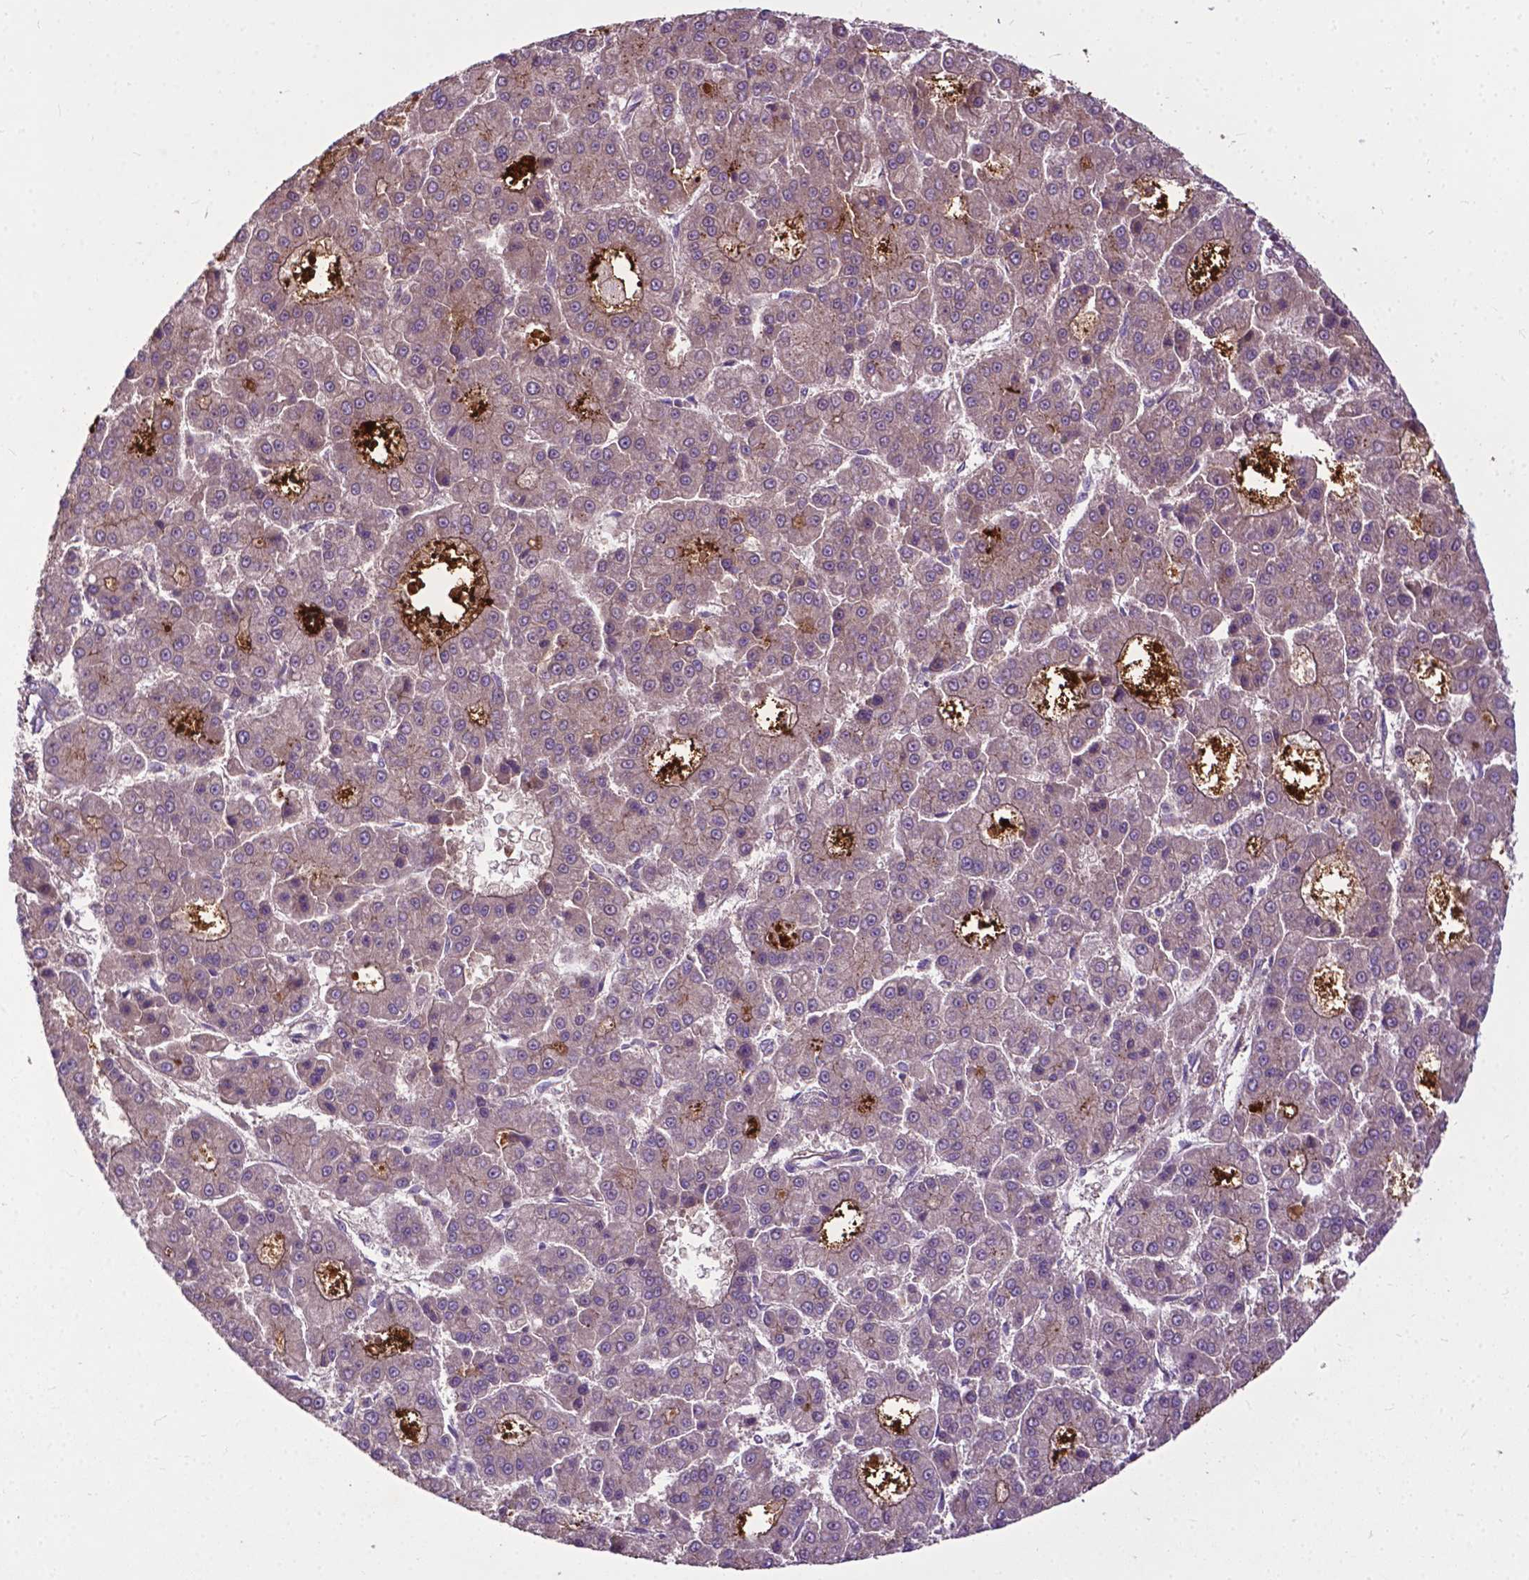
{"staining": {"intensity": "weak", "quantity": "<25%", "location": "cytoplasmic/membranous"}, "tissue": "liver cancer", "cell_type": "Tumor cells", "image_type": "cancer", "snomed": [{"axis": "morphology", "description": "Carcinoma, Hepatocellular, NOS"}, {"axis": "topography", "description": "Liver"}], "caption": "This is a image of immunohistochemistry staining of hepatocellular carcinoma (liver), which shows no positivity in tumor cells. The staining is performed using DAB (3,3'-diaminobenzidine) brown chromogen with nuclei counter-stained in using hematoxylin.", "gene": "PARP3", "patient": {"sex": "male", "age": 70}}